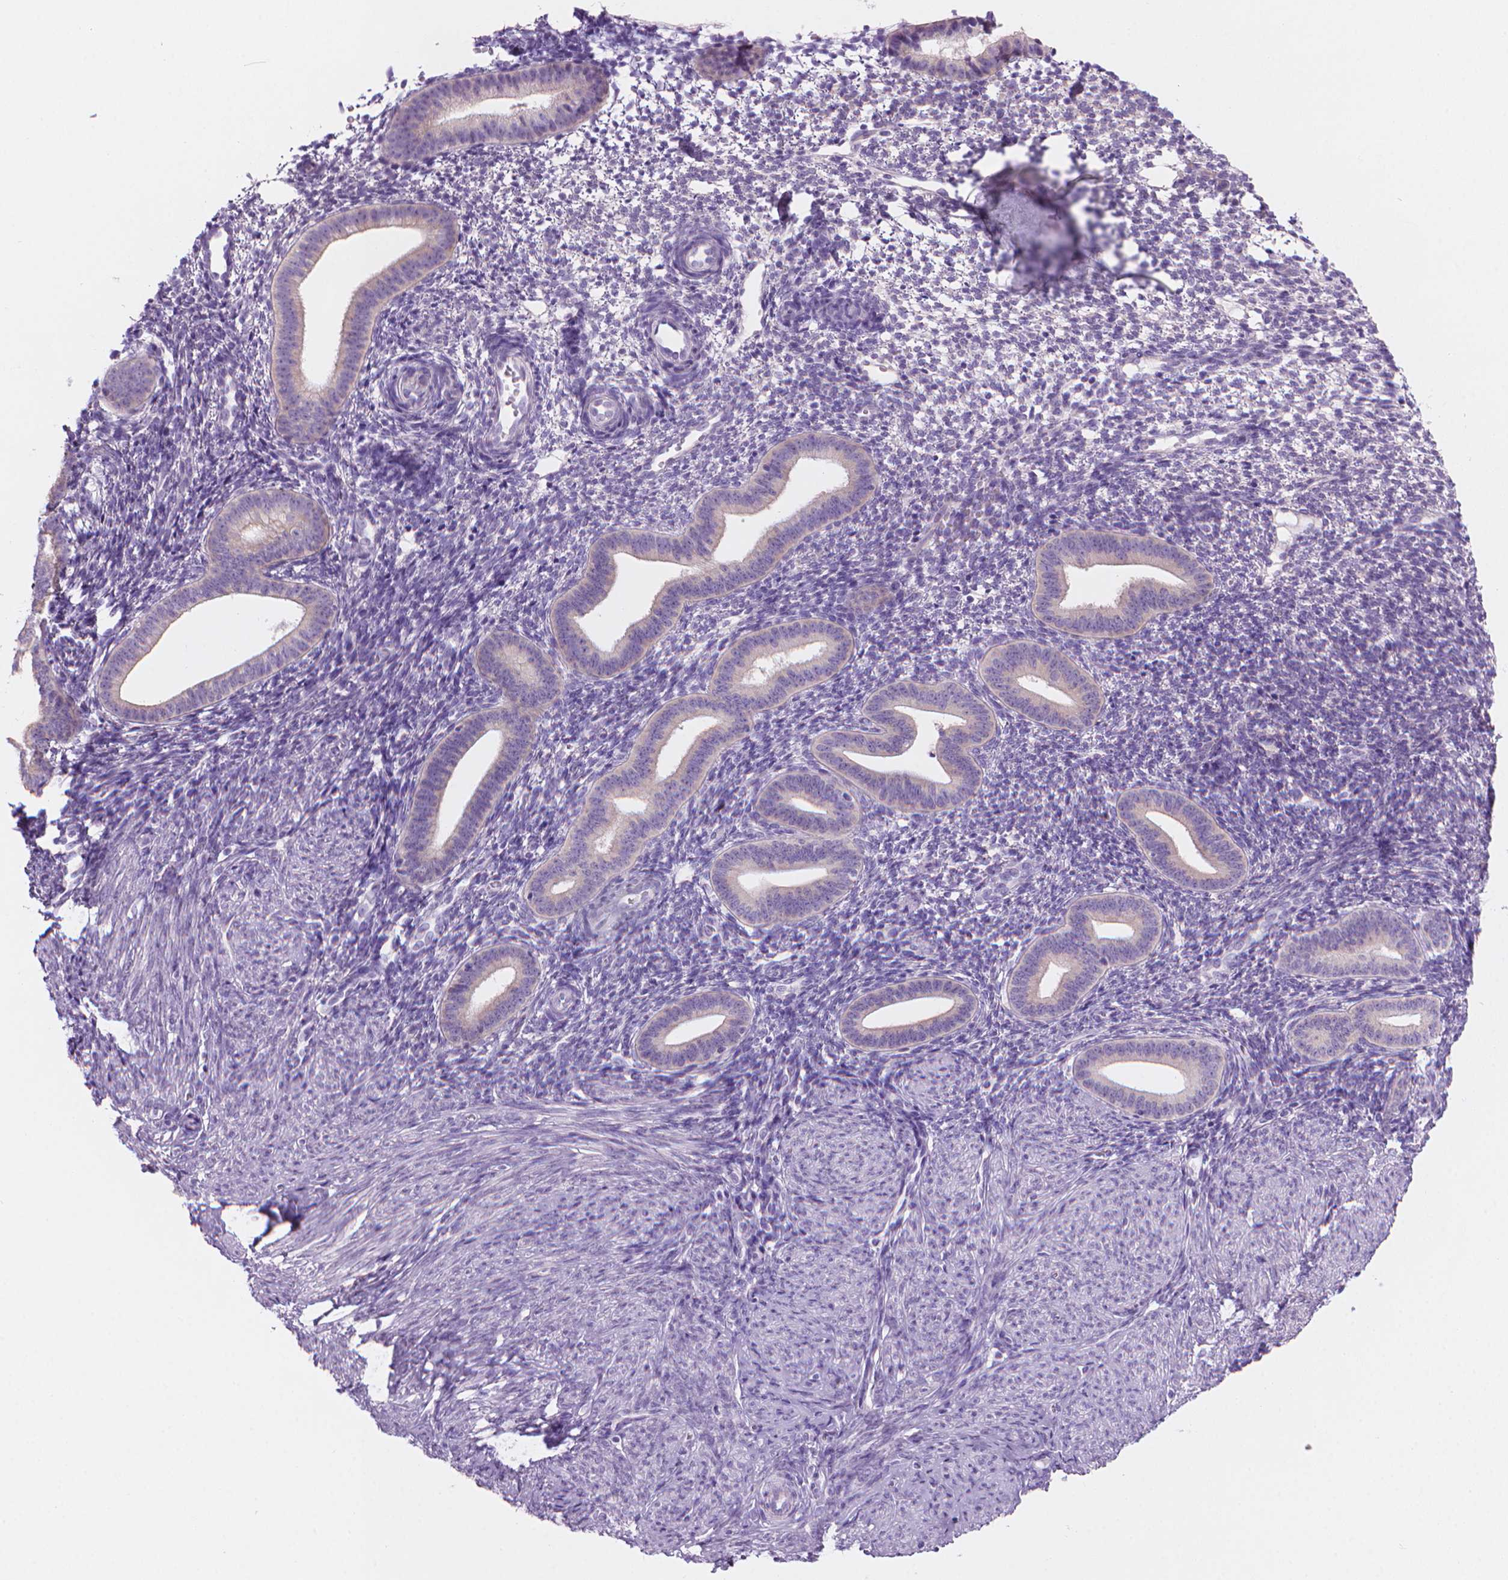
{"staining": {"intensity": "negative", "quantity": "none", "location": "none"}, "tissue": "endometrium", "cell_type": "Cells in endometrial stroma", "image_type": "normal", "snomed": [{"axis": "morphology", "description": "Normal tissue, NOS"}, {"axis": "topography", "description": "Endometrium"}], "caption": "This is an immunohistochemistry micrograph of normal endometrium. There is no staining in cells in endometrial stroma.", "gene": "ENSG00000187186", "patient": {"sex": "female", "age": 40}}